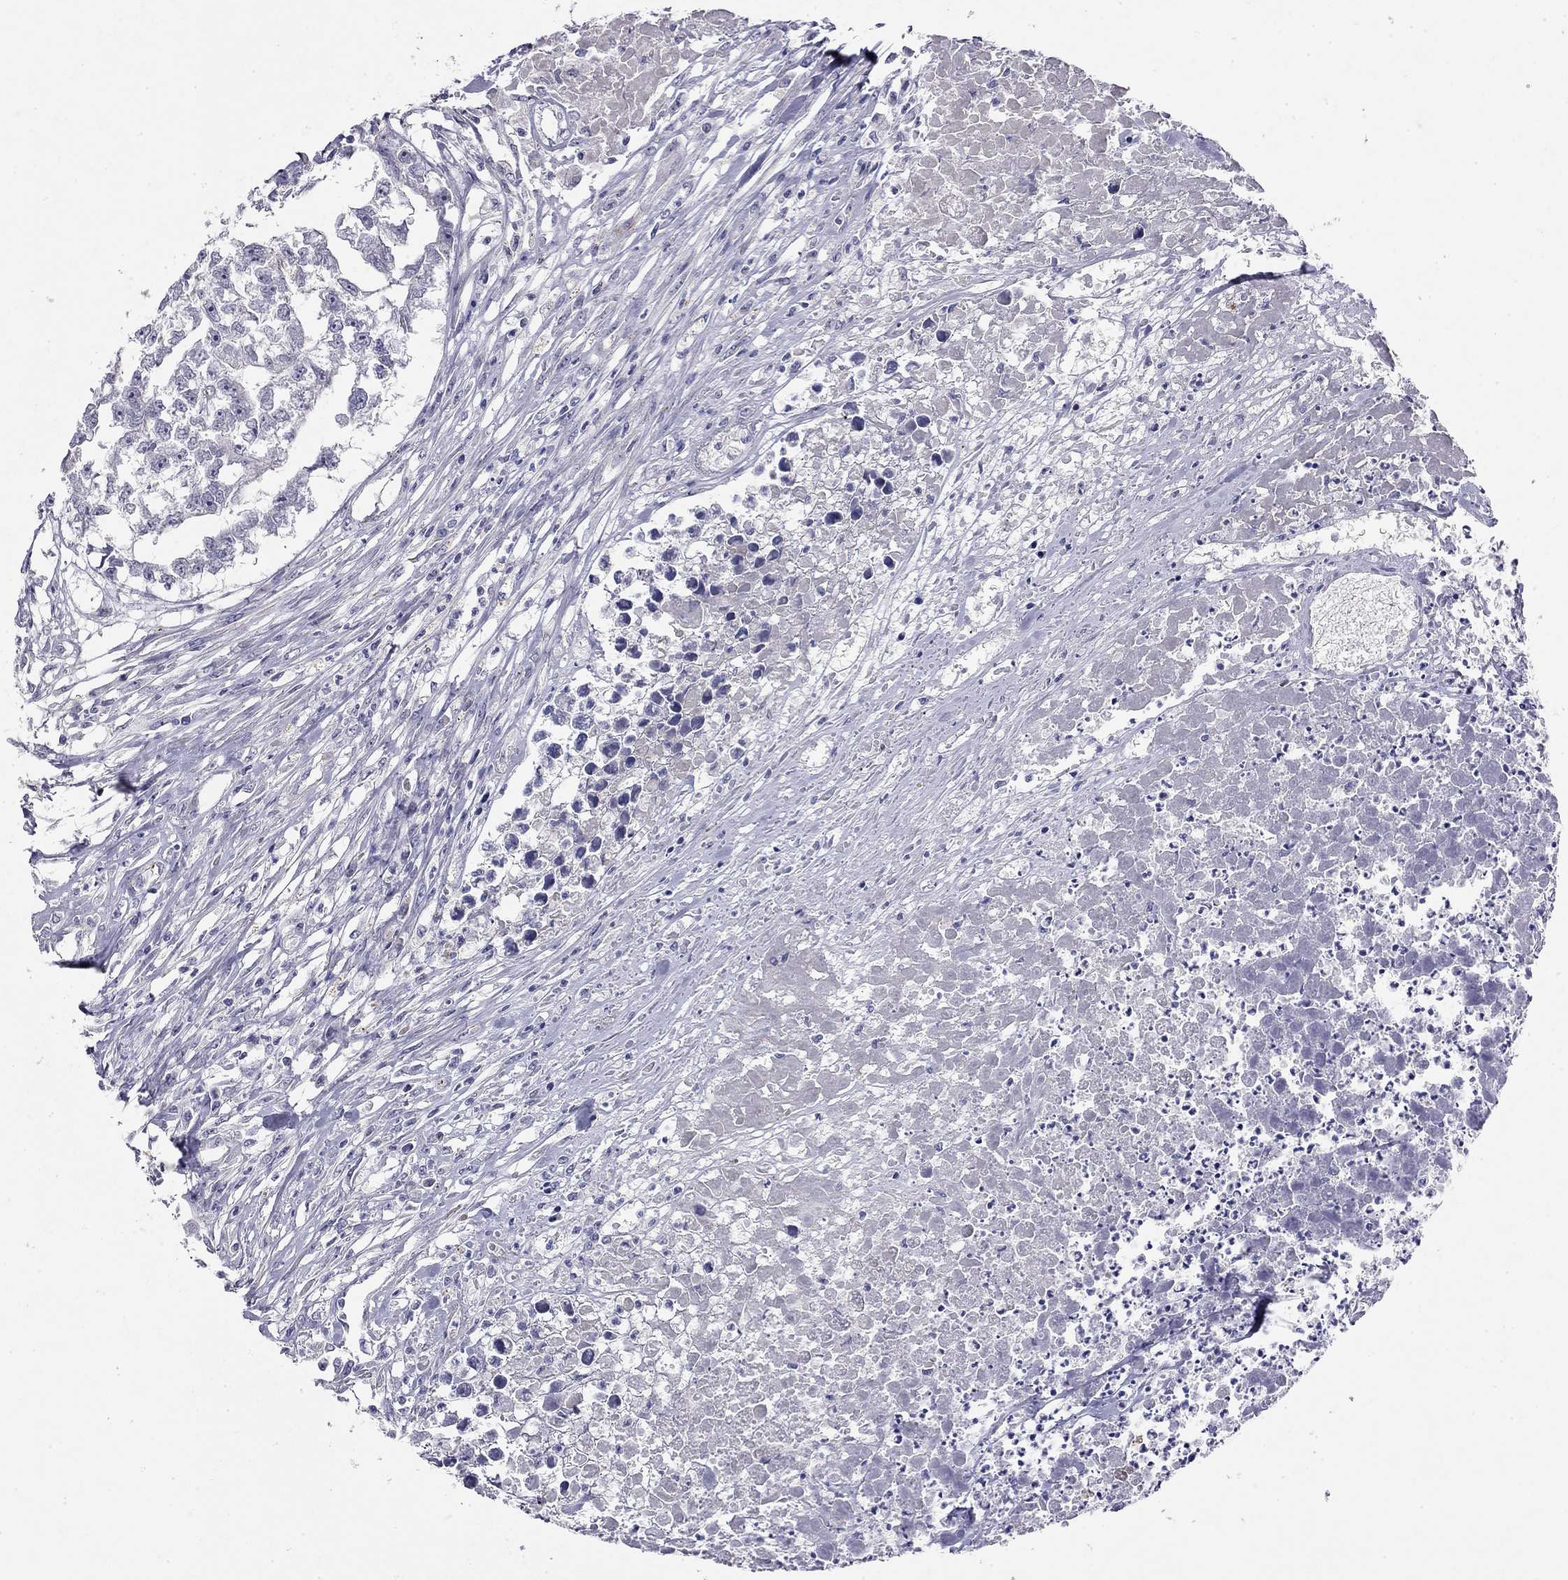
{"staining": {"intensity": "negative", "quantity": "none", "location": "none"}, "tissue": "testis cancer", "cell_type": "Tumor cells", "image_type": "cancer", "snomed": [{"axis": "morphology", "description": "Carcinoma, Embryonal, NOS"}, {"axis": "morphology", "description": "Teratoma, malignant, NOS"}, {"axis": "topography", "description": "Testis"}], "caption": "DAB immunohistochemical staining of human malignant teratoma (testis) reveals no significant expression in tumor cells.", "gene": "RTL1", "patient": {"sex": "male", "age": 44}}